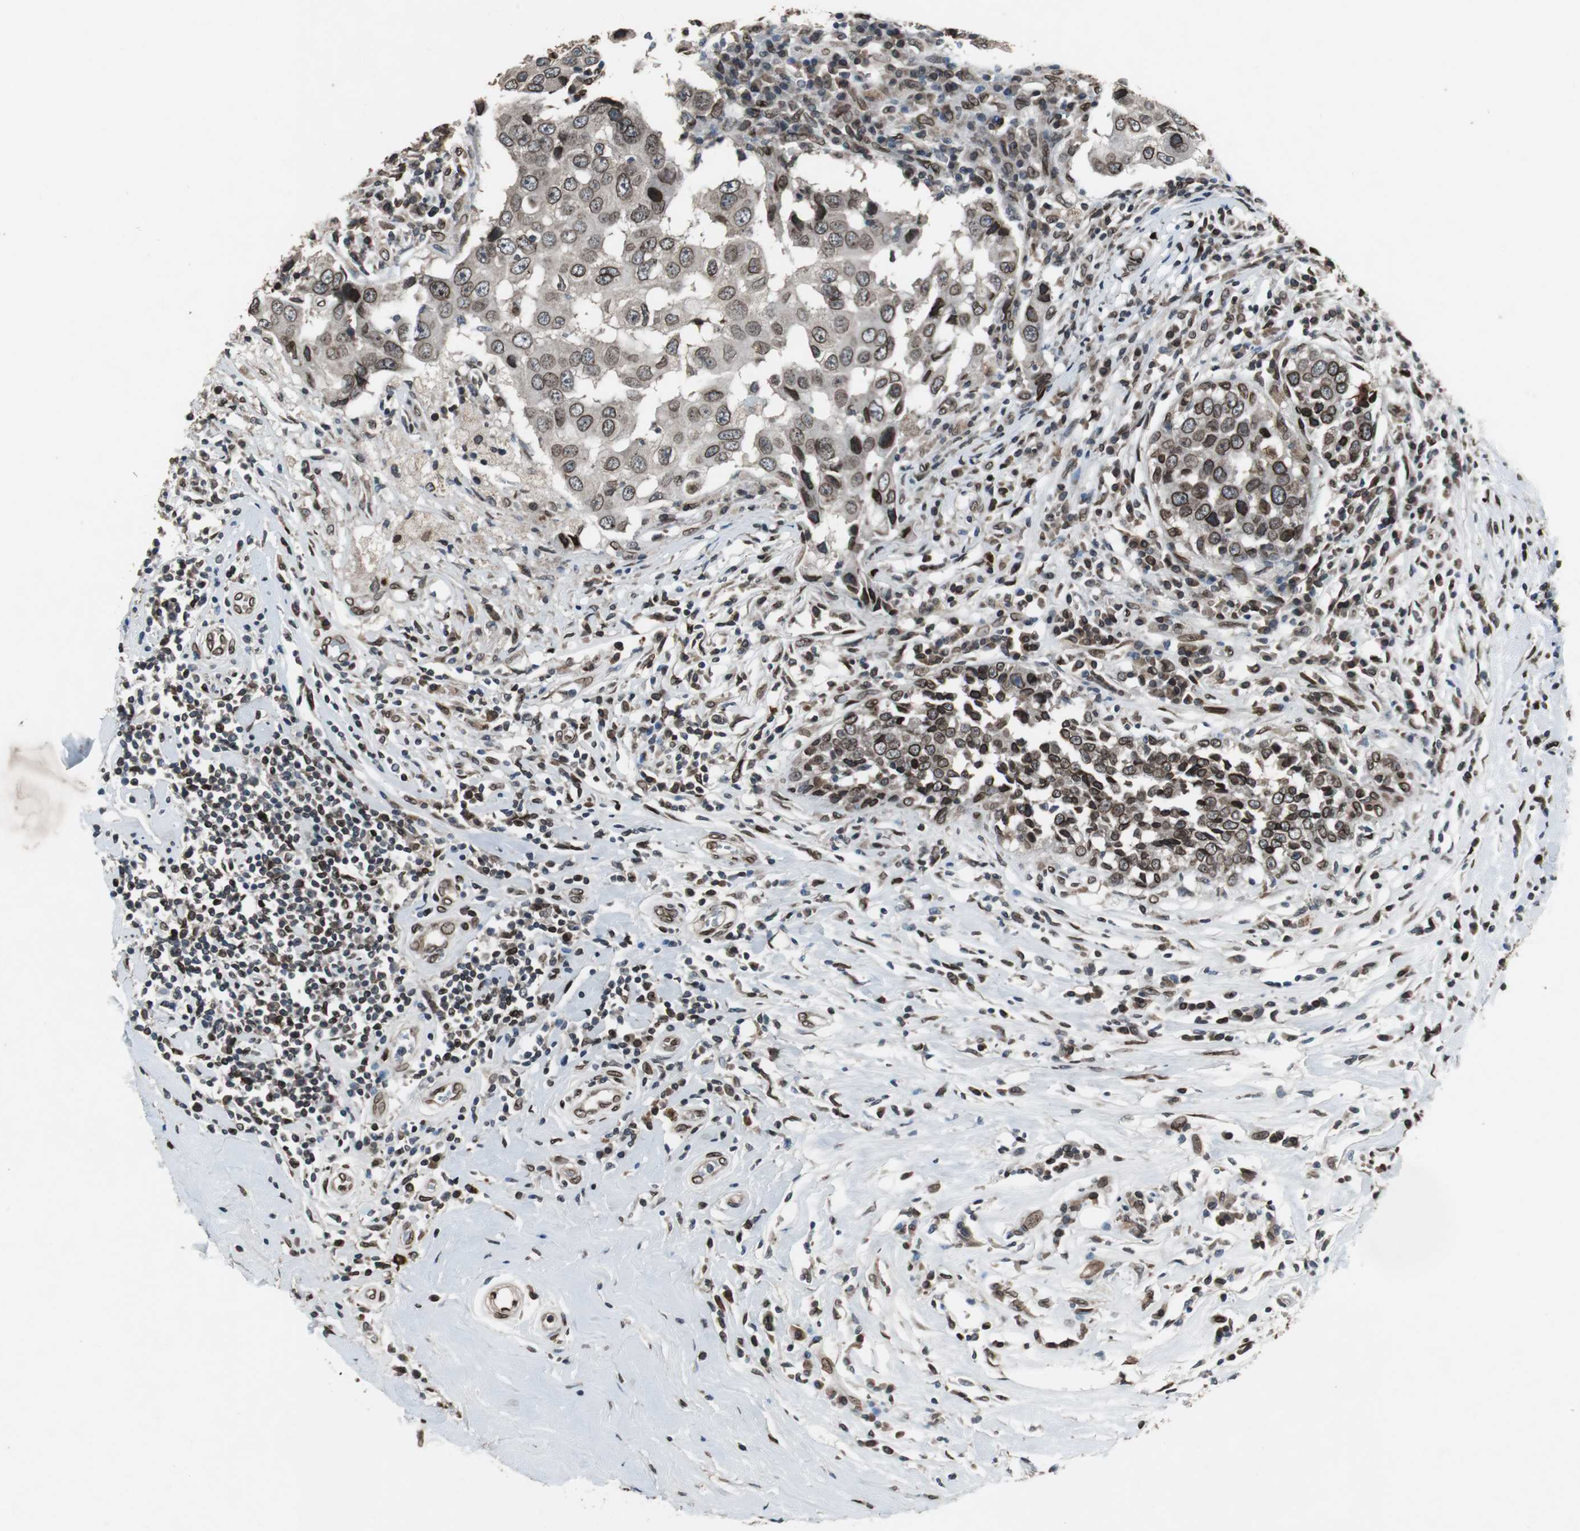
{"staining": {"intensity": "strong", "quantity": ">75%", "location": "cytoplasmic/membranous,nuclear"}, "tissue": "breast cancer", "cell_type": "Tumor cells", "image_type": "cancer", "snomed": [{"axis": "morphology", "description": "Duct carcinoma"}, {"axis": "topography", "description": "Breast"}], "caption": "The photomicrograph exhibits staining of breast cancer, revealing strong cytoplasmic/membranous and nuclear protein positivity (brown color) within tumor cells.", "gene": "LMNA", "patient": {"sex": "female", "age": 27}}